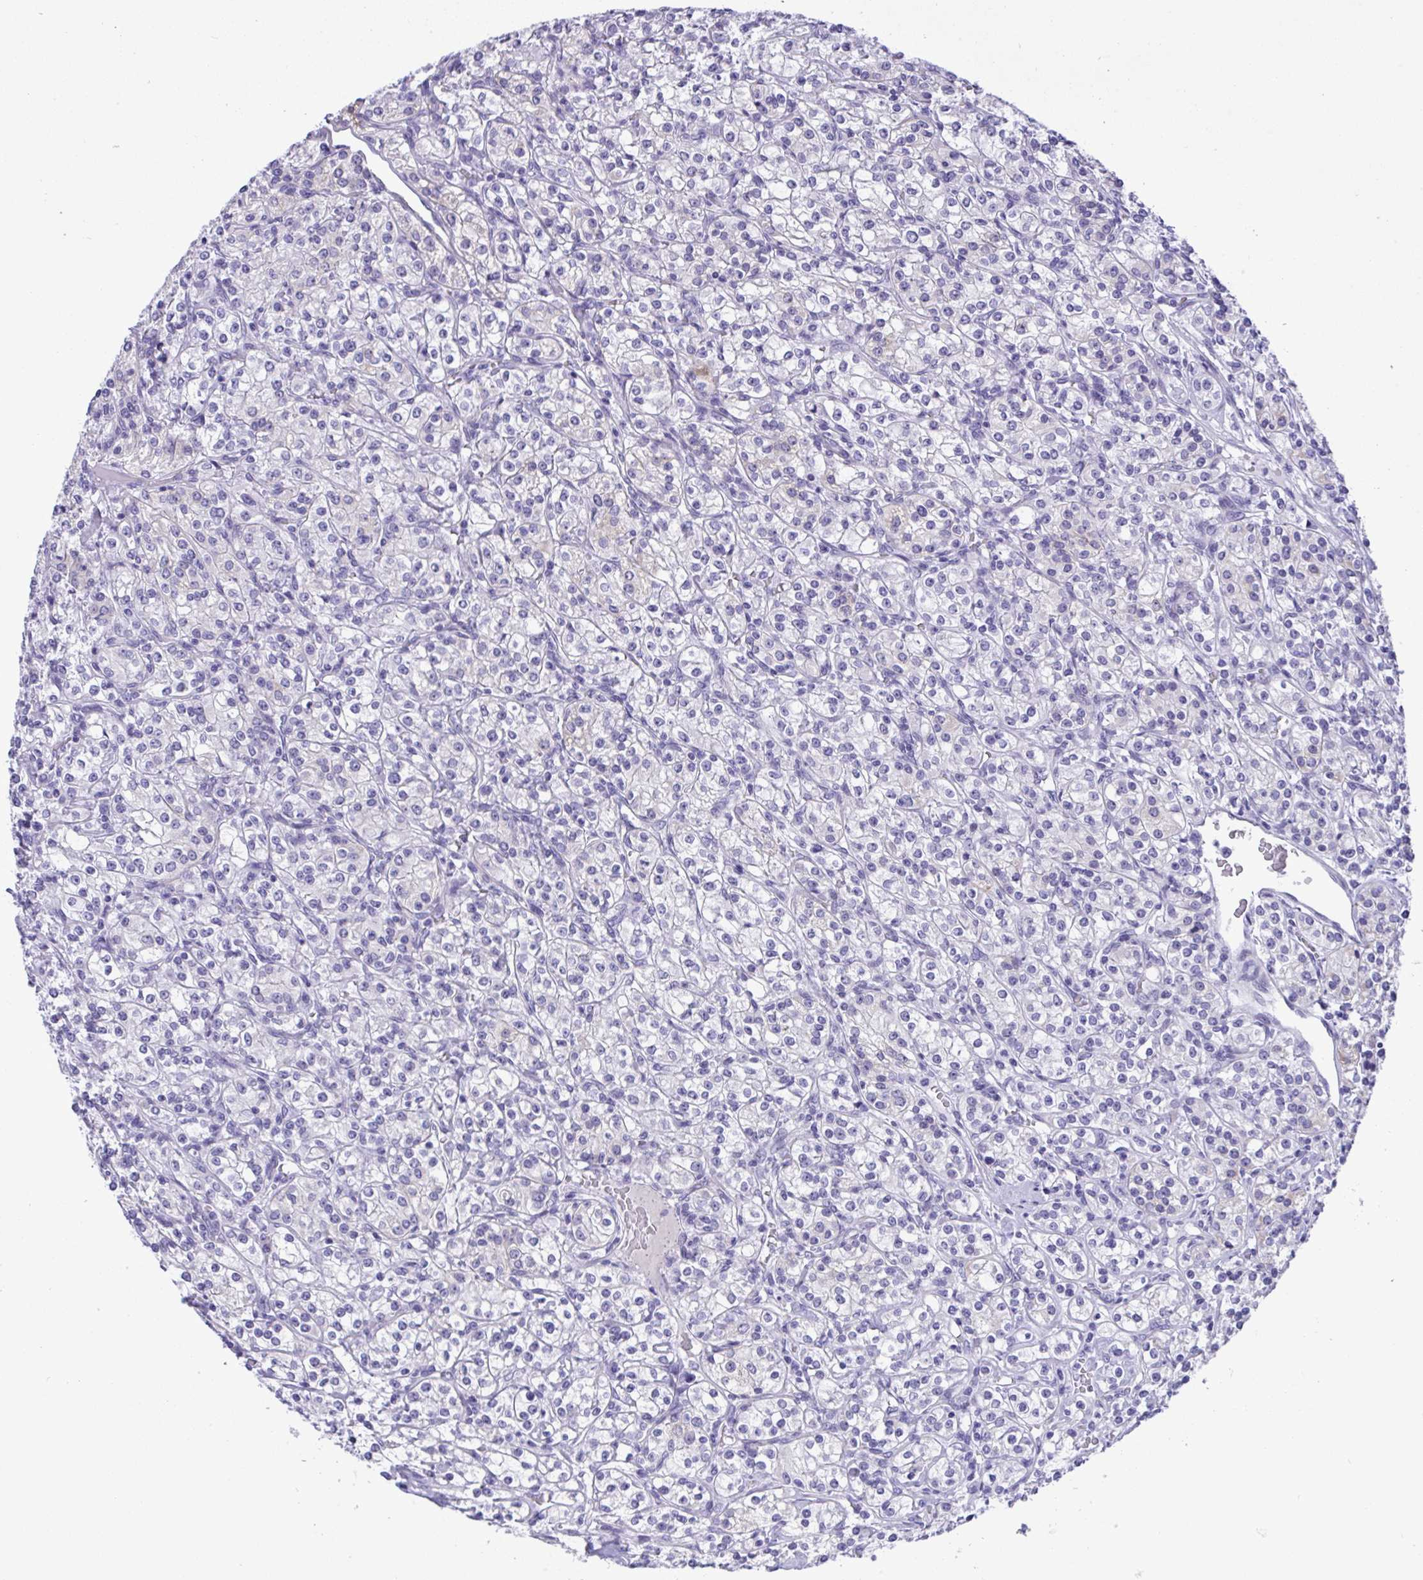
{"staining": {"intensity": "negative", "quantity": "none", "location": "none"}, "tissue": "renal cancer", "cell_type": "Tumor cells", "image_type": "cancer", "snomed": [{"axis": "morphology", "description": "Adenocarcinoma, NOS"}, {"axis": "topography", "description": "Kidney"}], "caption": "Tumor cells show no significant protein staining in adenocarcinoma (renal).", "gene": "YBX2", "patient": {"sex": "male", "age": 77}}